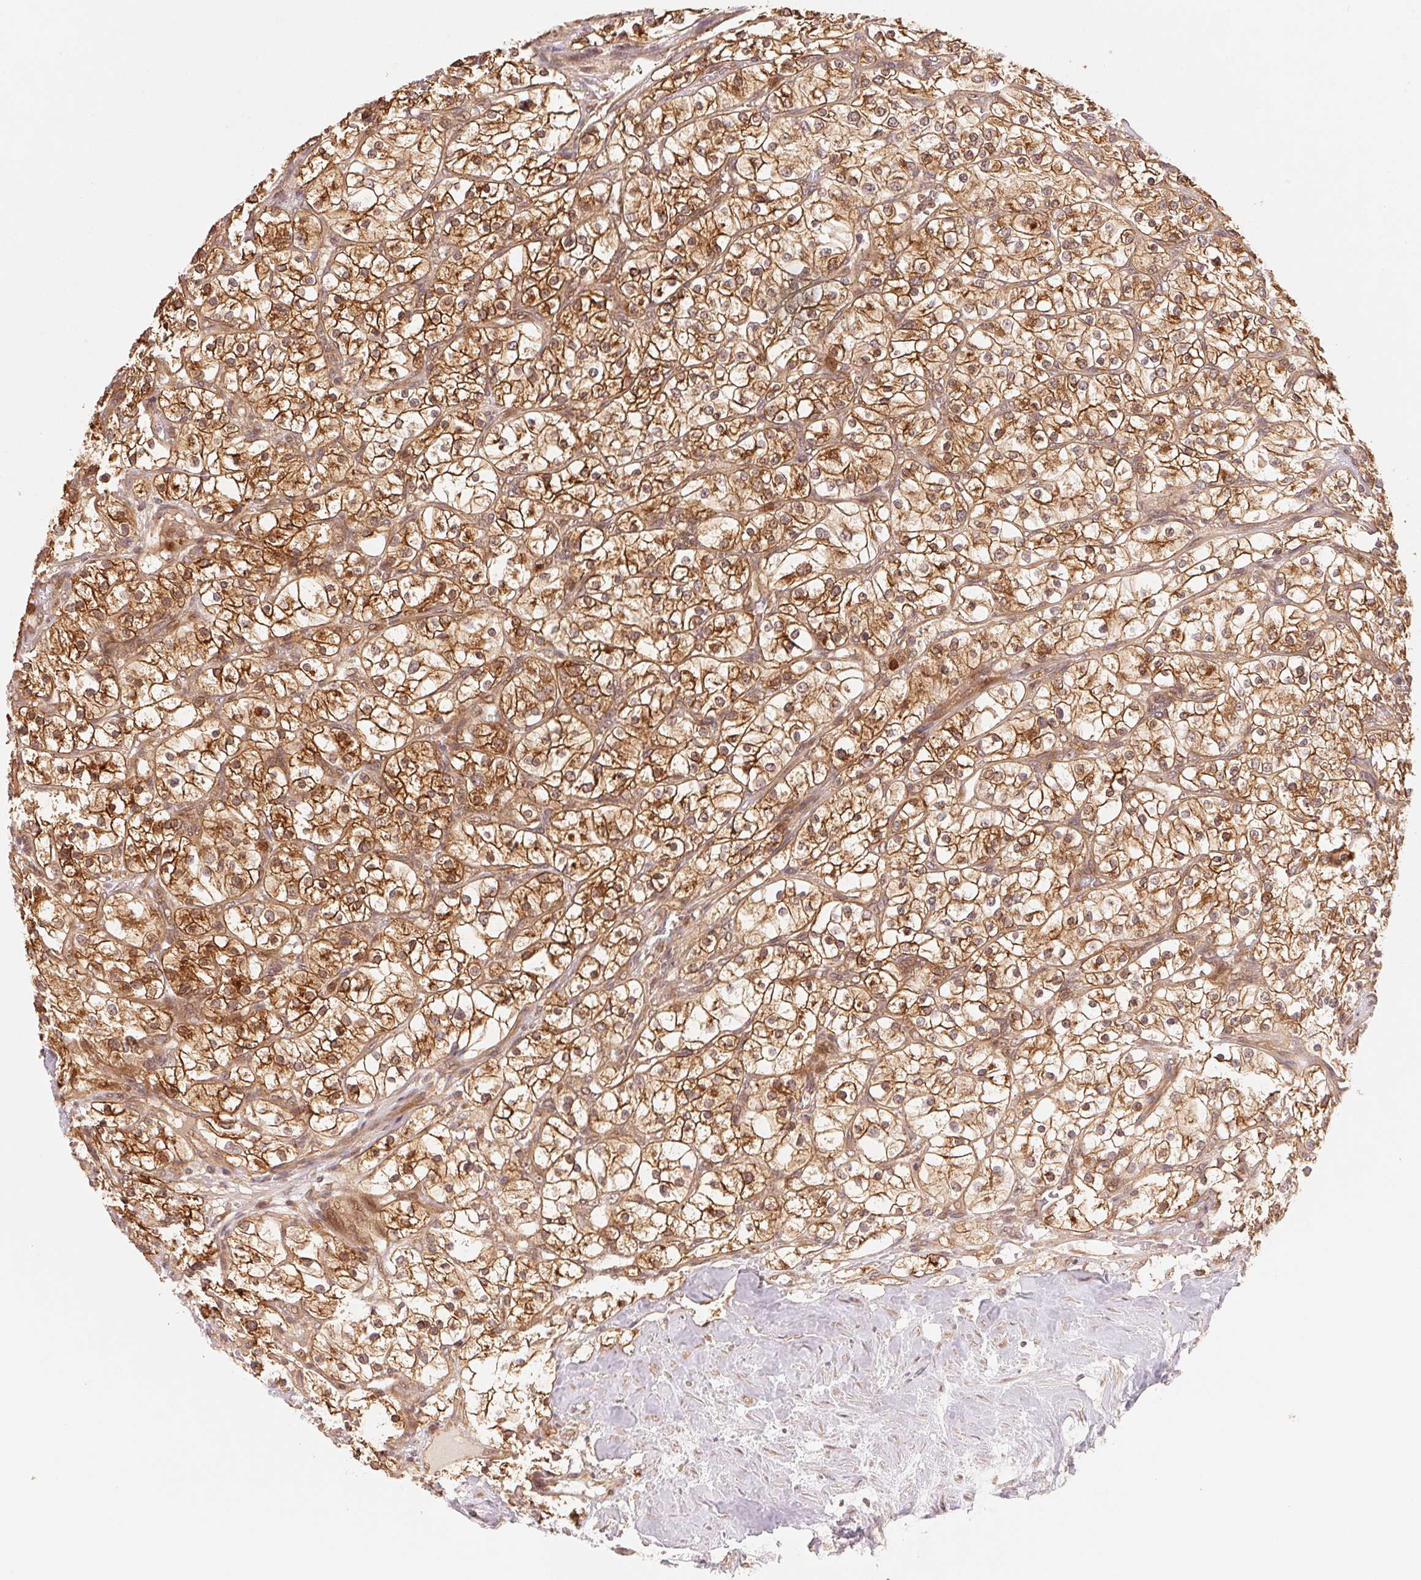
{"staining": {"intensity": "strong", "quantity": ">75%", "location": "cytoplasmic/membranous,nuclear"}, "tissue": "renal cancer", "cell_type": "Tumor cells", "image_type": "cancer", "snomed": [{"axis": "morphology", "description": "Adenocarcinoma, NOS"}, {"axis": "topography", "description": "Kidney"}], "caption": "Renal adenocarcinoma stained with a protein marker exhibits strong staining in tumor cells.", "gene": "CCDC102B", "patient": {"sex": "male", "age": 80}}